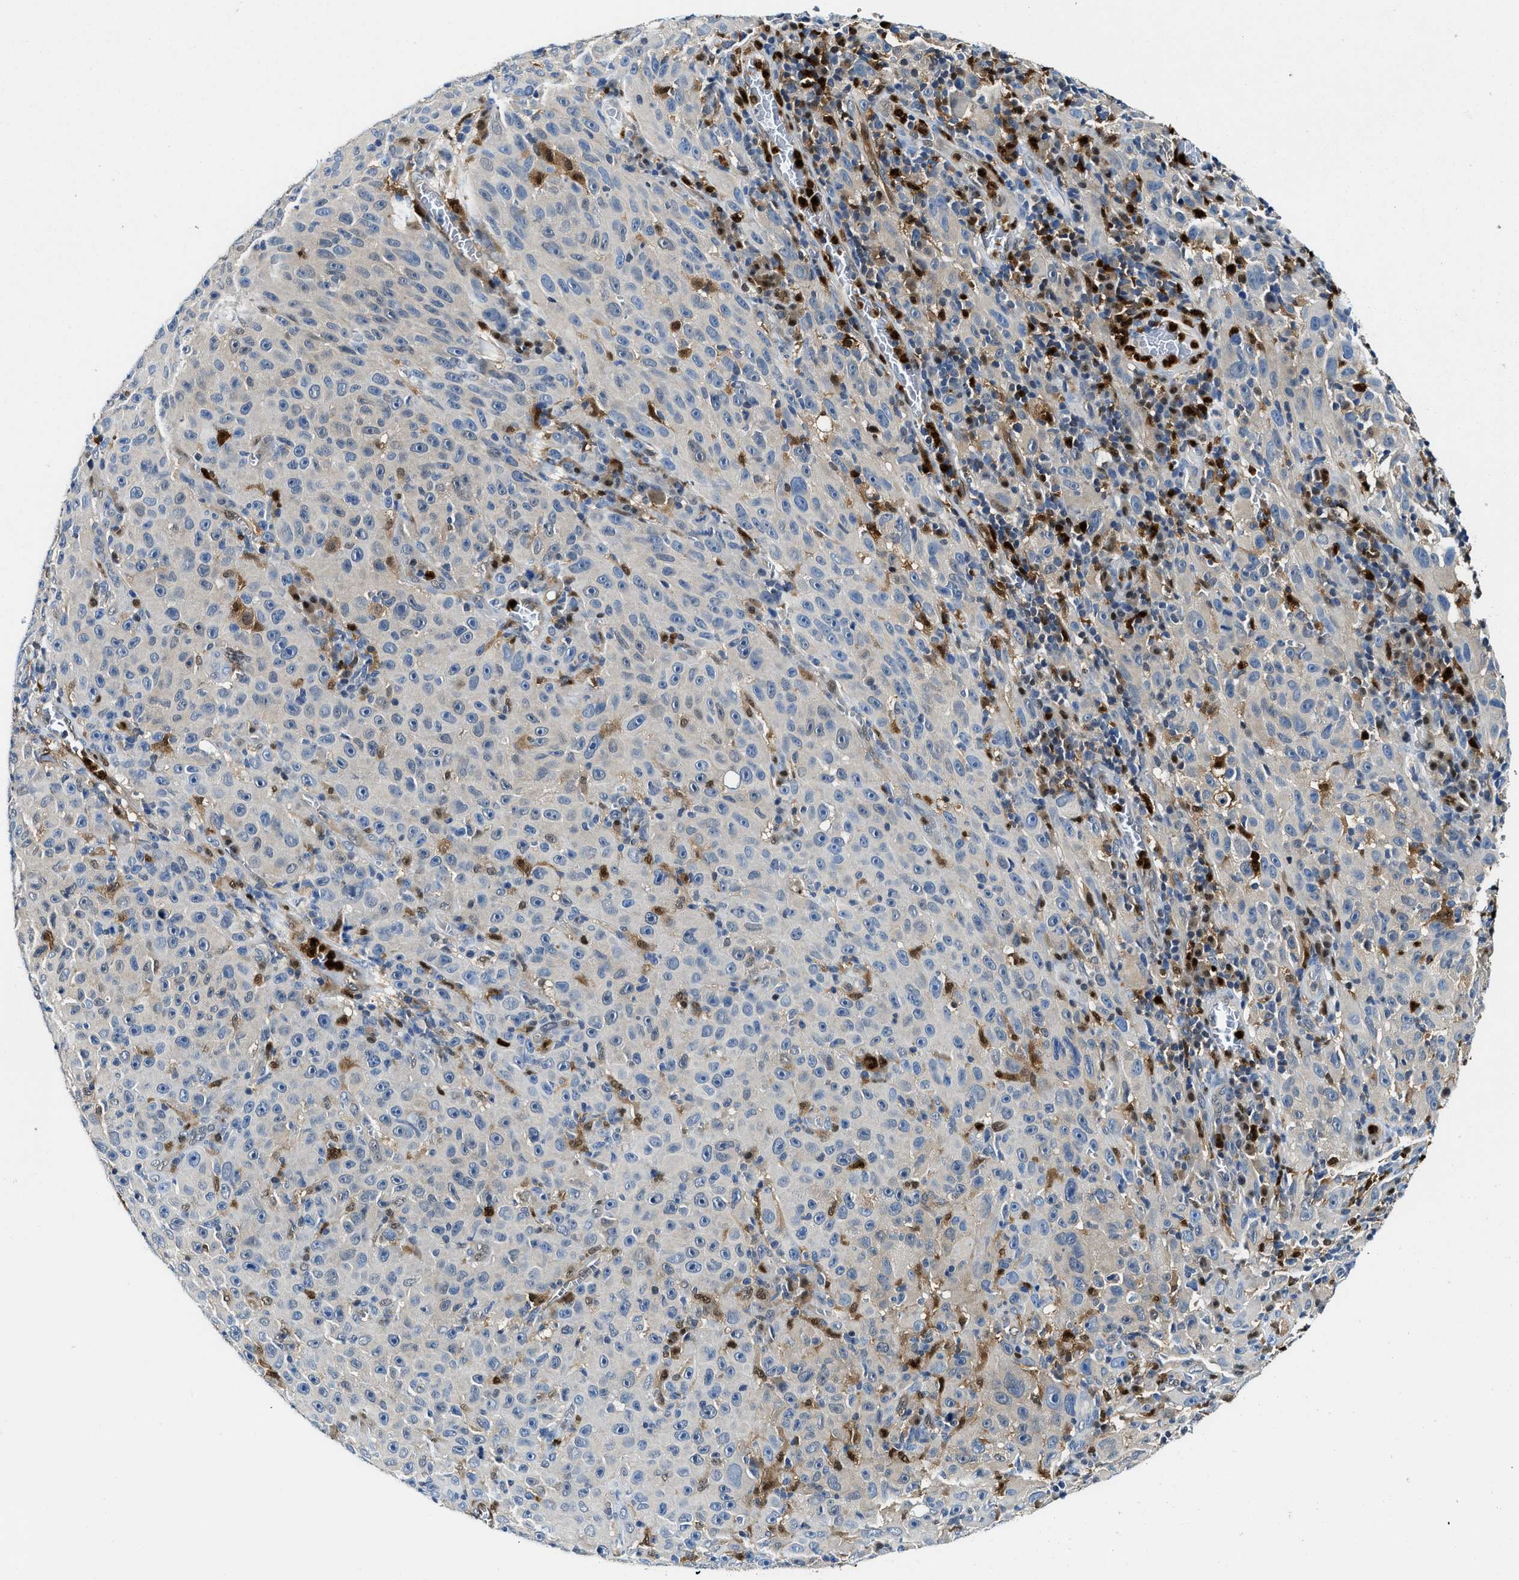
{"staining": {"intensity": "negative", "quantity": "none", "location": "none"}, "tissue": "melanoma", "cell_type": "Tumor cells", "image_type": "cancer", "snomed": [{"axis": "morphology", "description": "Malignant melanoma, NOS"}, {"axis": "topography", "description": "Skin"}], "caption": "Immunohistochemical staining of human melanoma demonstrates no significant staining in tumor cells. (Stains: DAB (3,3'-diaminobenzidine) IHC with hematoxylin counter stain, Microscopy: brightfield microscopy at high magnification).", "gene": "LTA4H", "patient": {"sex": "female", "age": 82}}